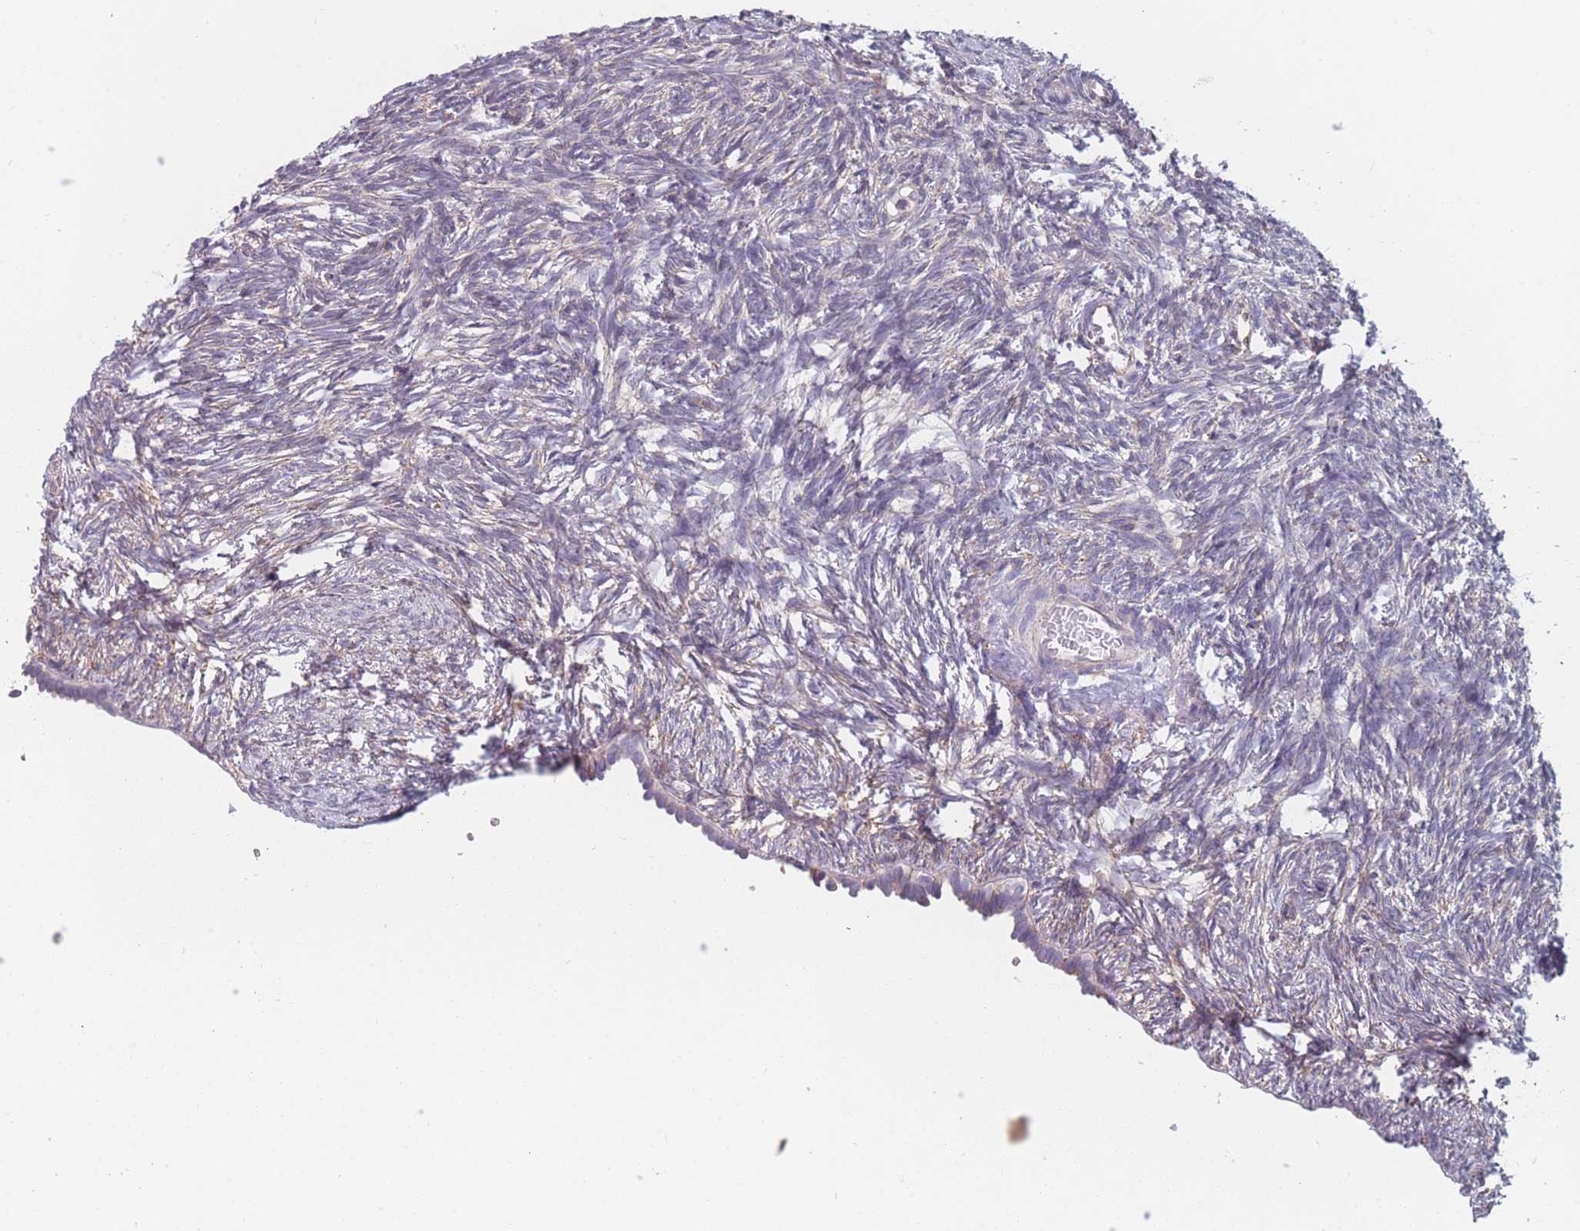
{"staining": {"intensity": "negative", "quantity": "none", "location": "none"}, "tissue": "ovary", "cell_type": "Ovarian stroma cells", "image_type": "normal", "snomed": [{"axis": "morphology", "description": "Normal tissue, NOS"}, {"axis": "topography", "description": "Ovary"}], "caption": "A high-resolution micrograph shows IHC staining of unremarkable ovary, which displays no significant expression in ovarian stroma cells. (Stains: DAB immunohistochemistry (IHC) with hematoxylin counter stain, Microscopy: brightfield microscopy at high magnification).", "gene": "OR7C2", "patient": {"sex": "female", "age": 51}}